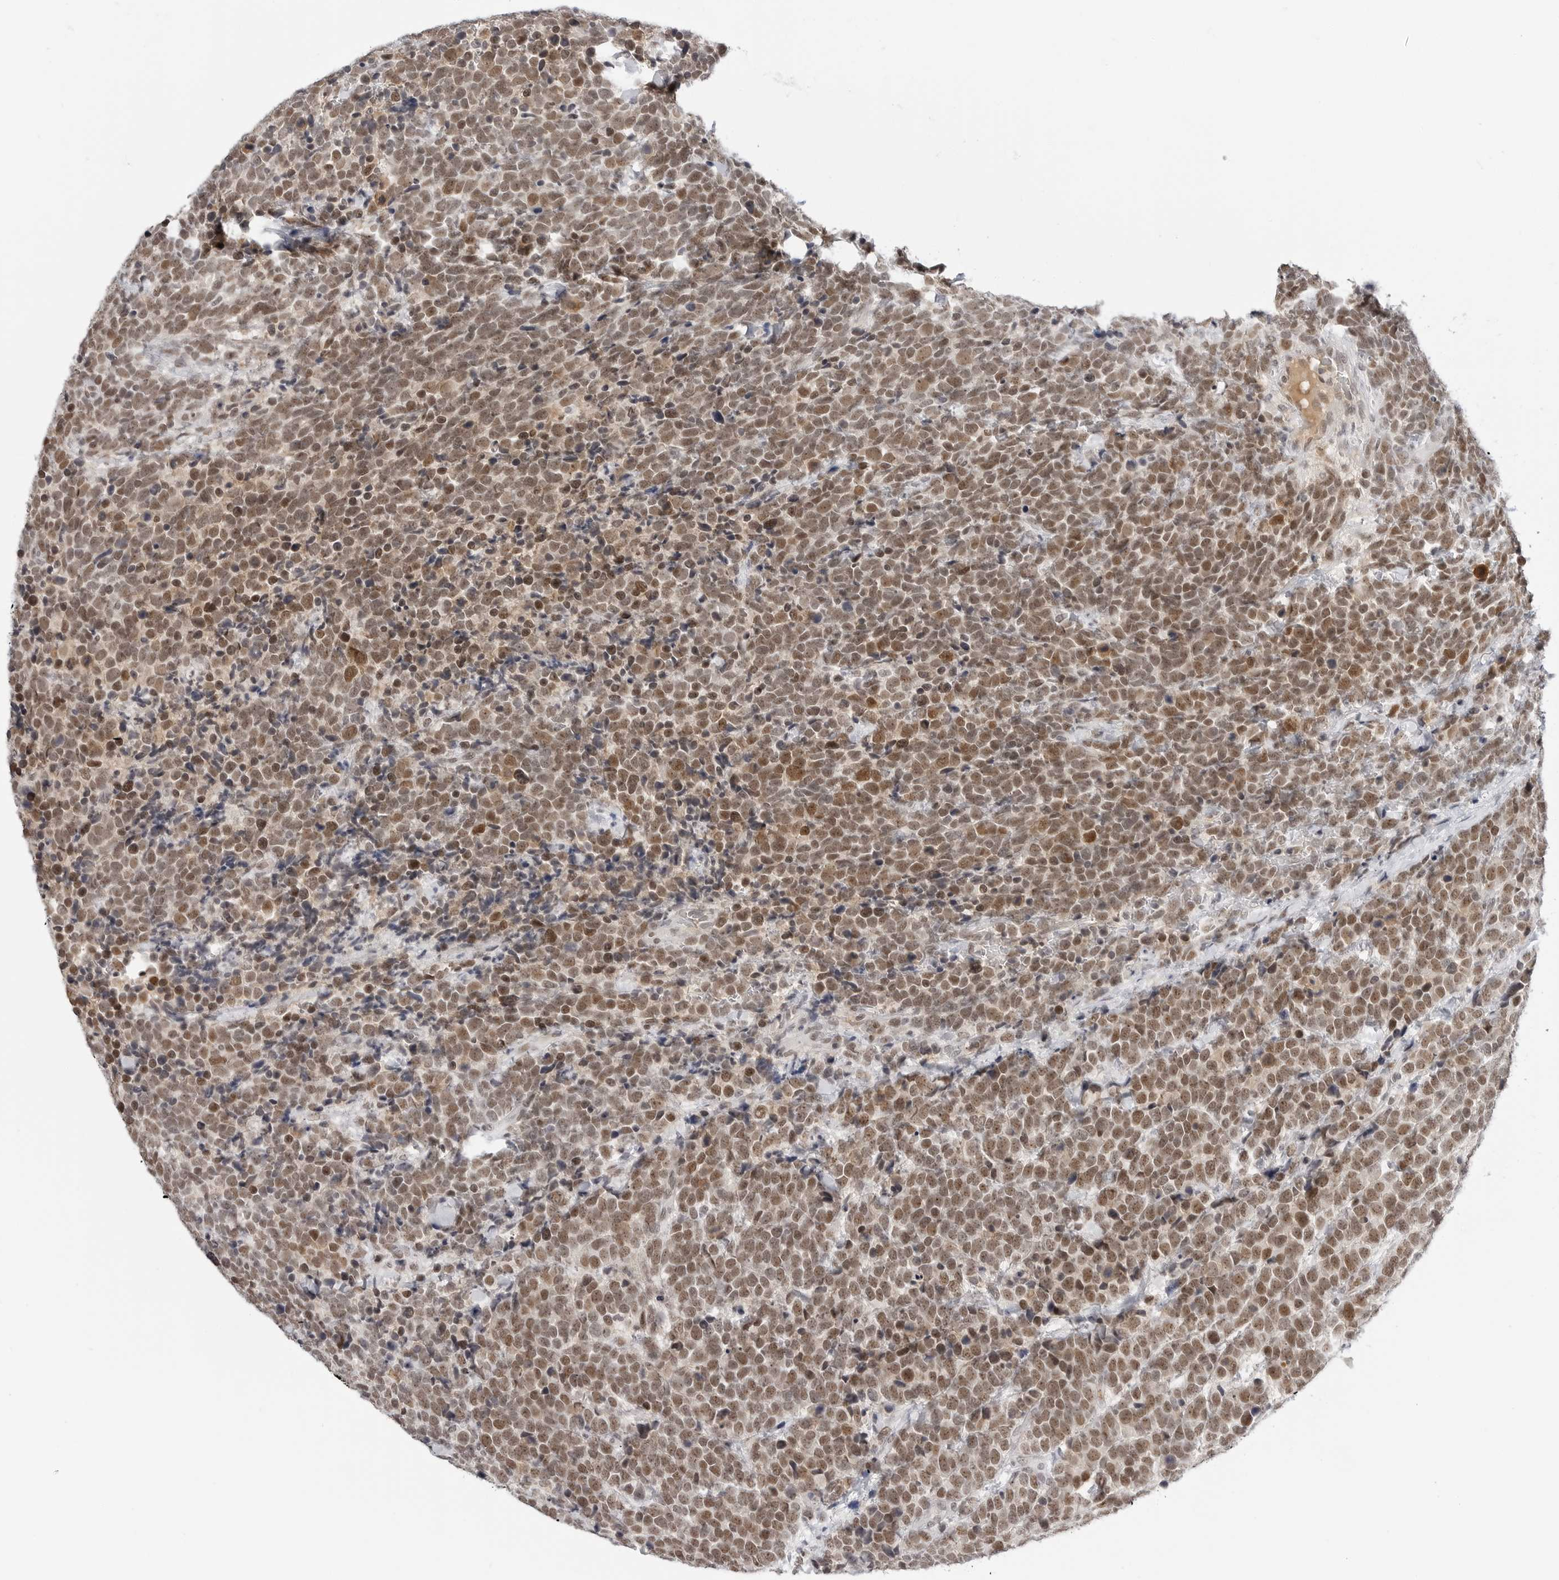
{"staining": {"intensity": "moderate", "quantity": ">75%", "location": "nuclear"}, "tissue": "urothelial cancer", "cell_type": "Tumor cells", "image_type": "cancer", "snomed": [{"axis": "morphology", "description": "Urothelial carcinoma, High grade"}, {"axis": "topography", "description": "Urinary bladder"}], "caption": "High-magnification brightfield microscopy of urothelial cancer stained with DAB (3,3'-diaminobenzidine) (brown) and counterstained with hematoxylin (blue). tumor cells exhibit moderate nuclear staining is appreciated in about>75% of cells.", "gene": "WRAP53", "patient": {"sex": "female", "age": 82}}